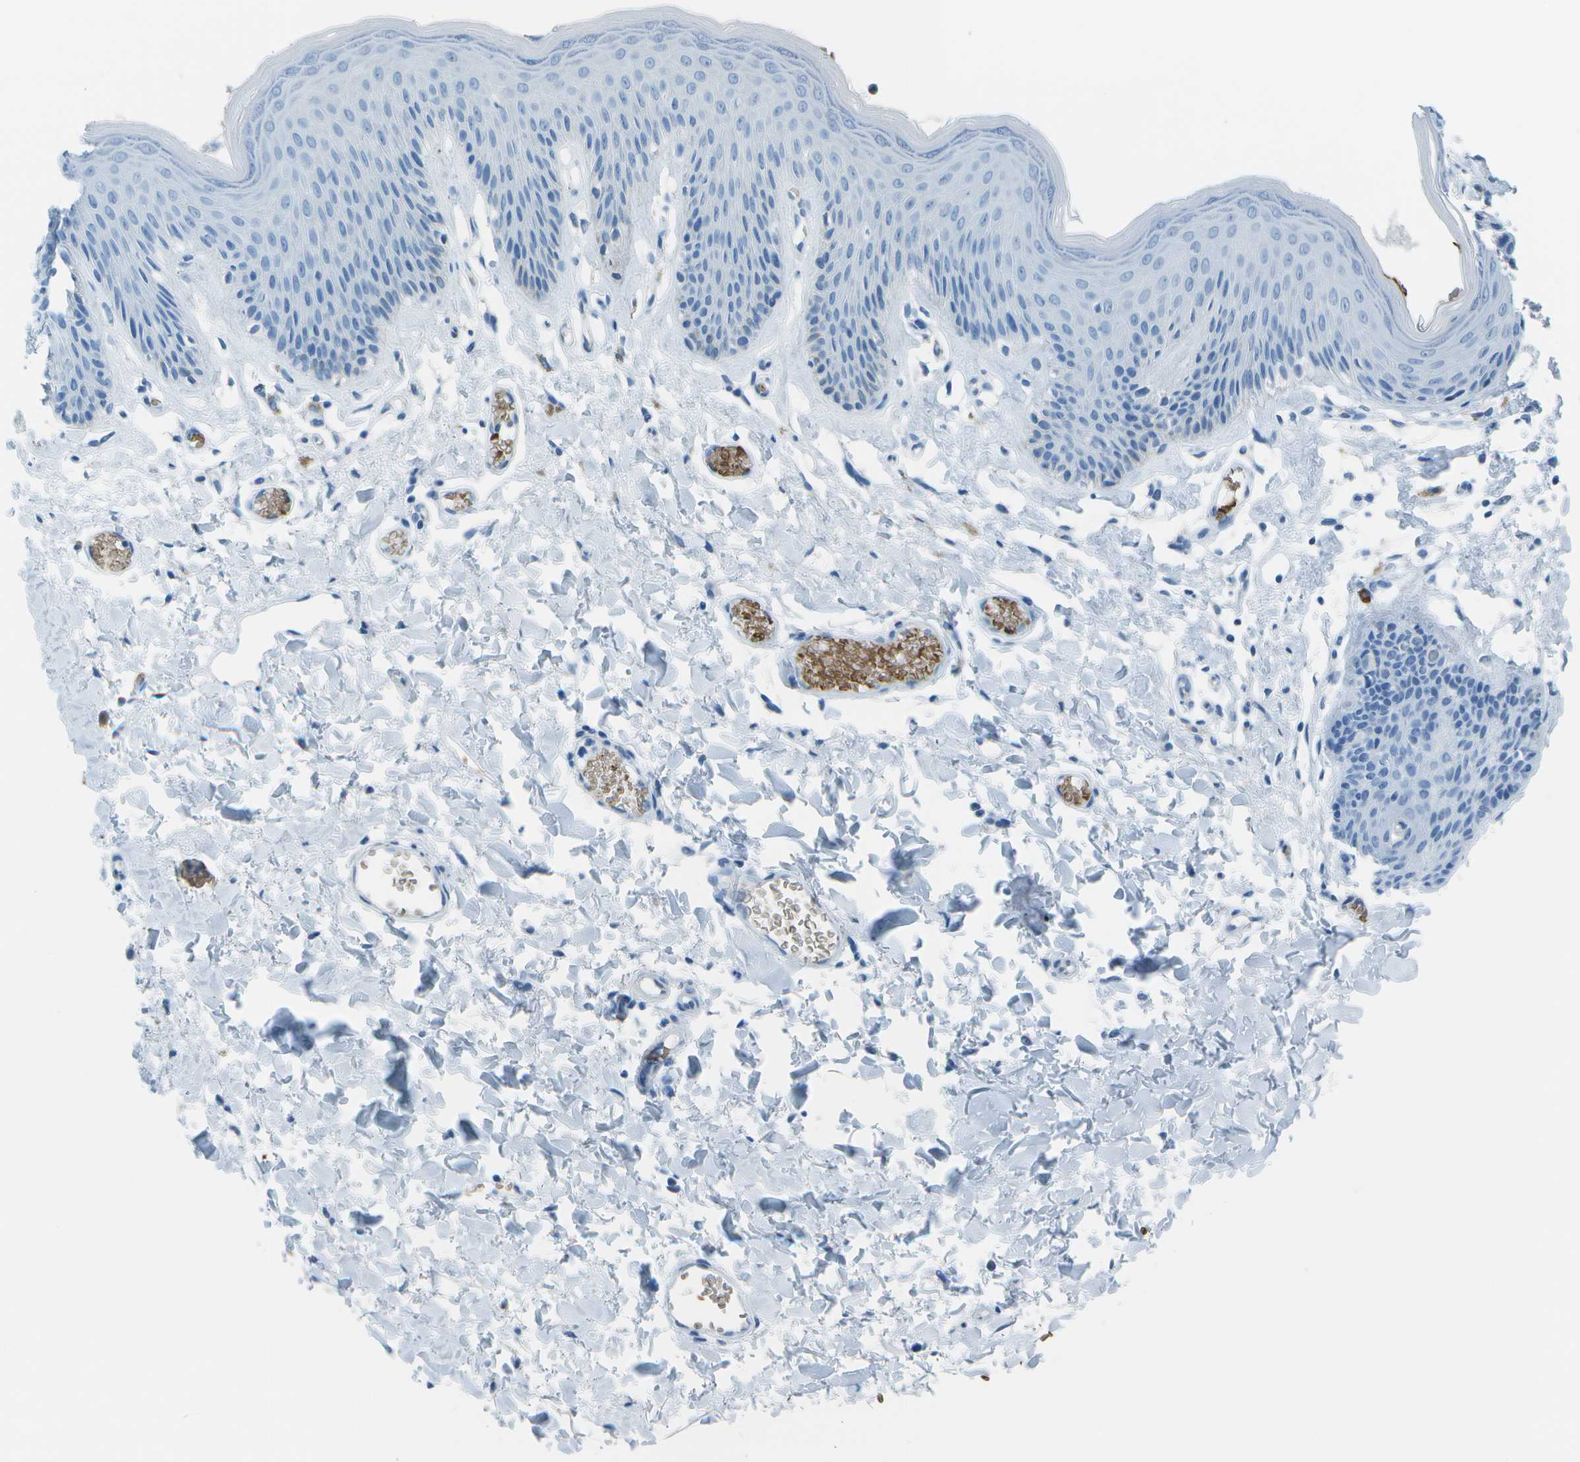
{"staining": {"intensity": "moderate", "quantity": "<25%", "location": "cytoplasmic/membranous"}, "tissue": "skin", "cell_type": "Epidermal cells", "image_type": "normal", "snomed": [{"axis": "morphology", "description": "Normal tissue, NOS"}, {"axis": "topography", "description": "Vulva"}], "caption": "A brown stain labels moderate cytoplasmic/membranous positivity of a protein in epidermal cells of normal skin. The protein is stained brown, and the nuclei are stained in blue (DAB (3,3'-diaminobenzidine) IHC with brightfield microscopy, high magnification).", "gene": "ASL", "patient": {"sex": "female", "age": 73}}